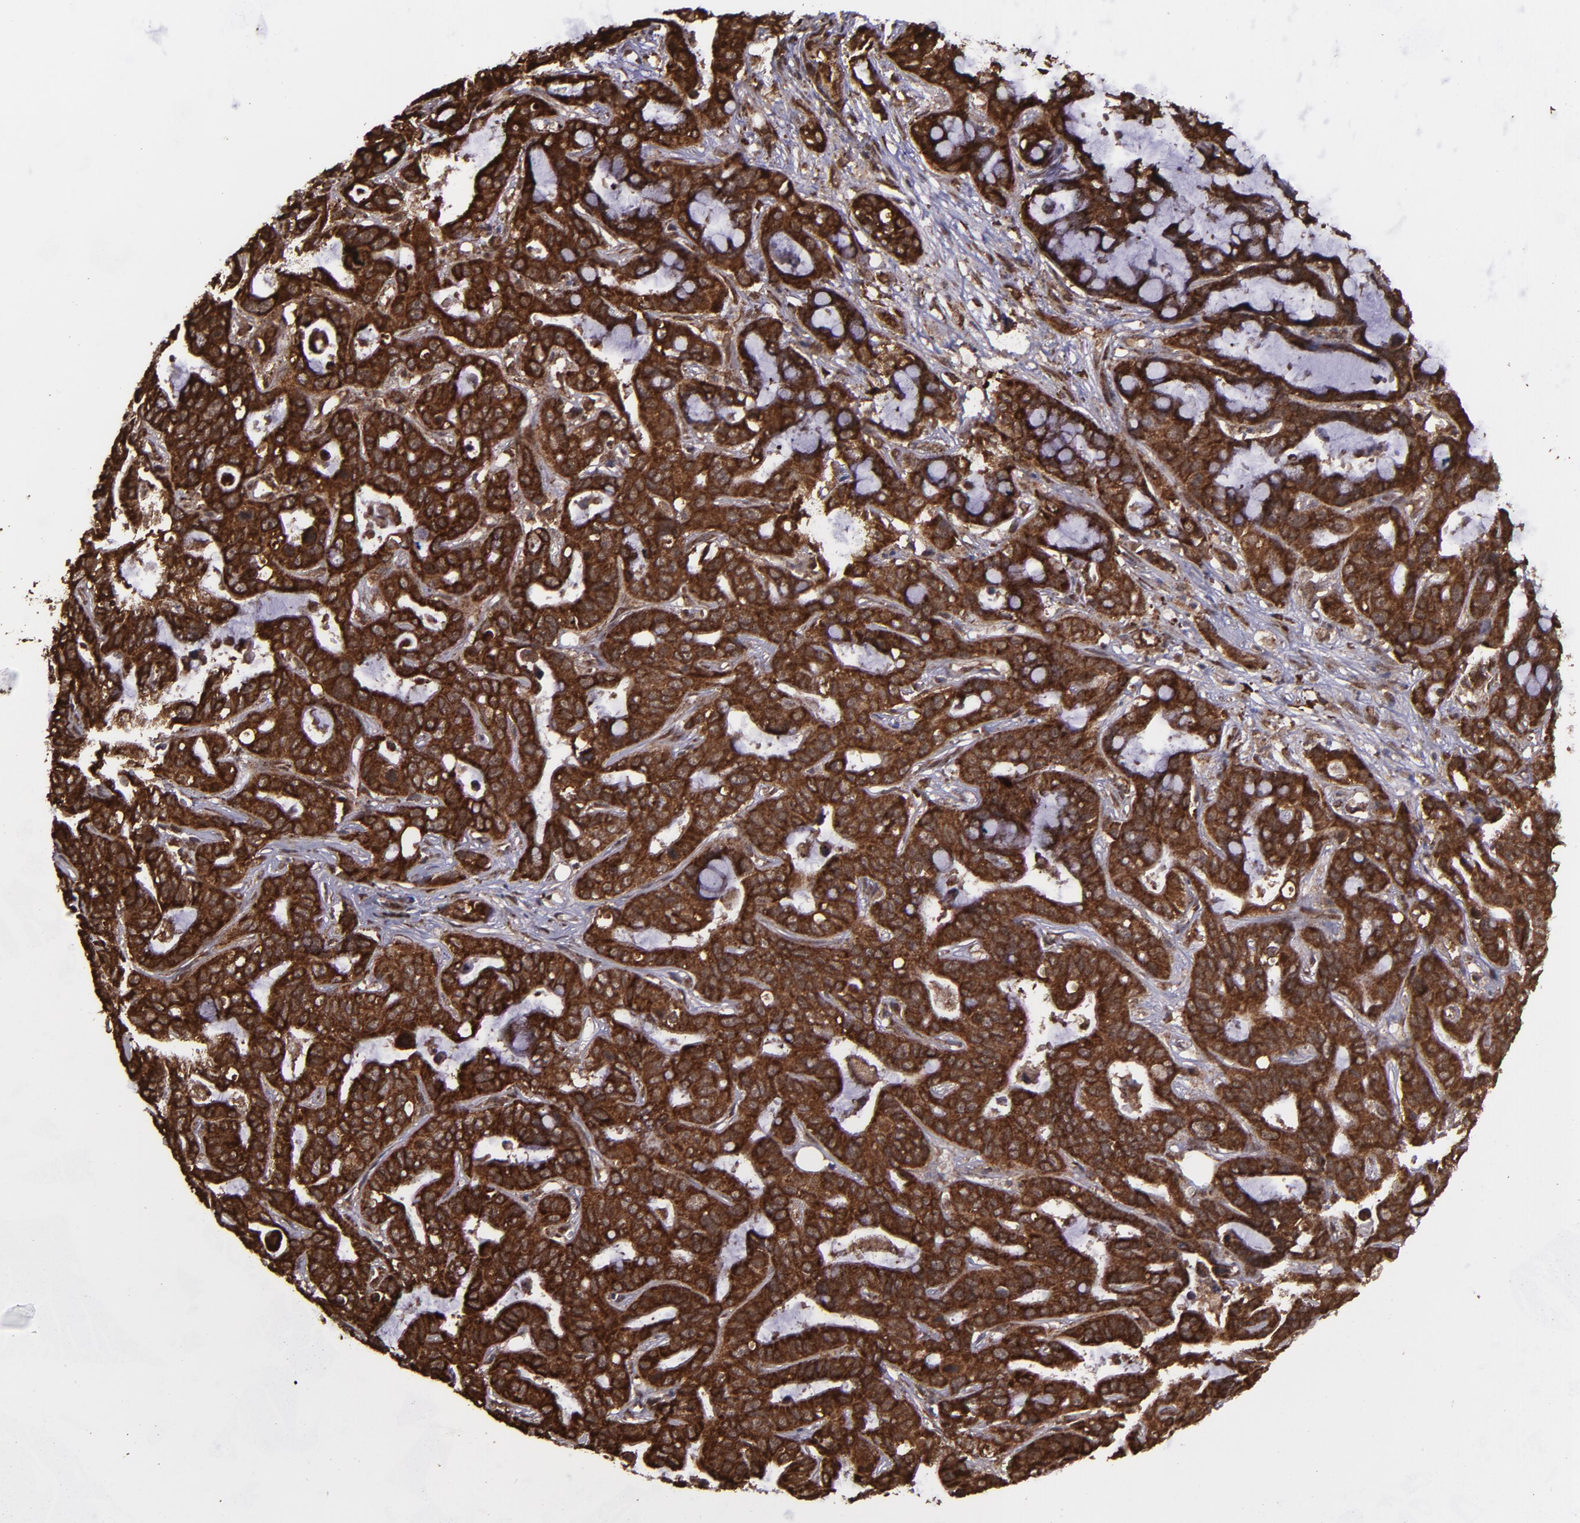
{"staining": {"intensity": "strong", "quantity": ">75%", "location": "cytoplasmic/membranous,nuclear"}, "tissue": "liver cancer", "cell_type": "Tumor cells", "image_type": "cancer", "snomed": [{"axis": "morphology", "description": "Cholangiocarcinoma"}, {"axis": "topography", "description": "Liver"}], "caption": "A brown stain highlights strong cytoplasmic/membranous and nuclear positivity of a protein in liver cholangiocarcinoma tumor cells.", "gene": "EIF4ENIF1", "patient": {"sex": "female", "age": 65}}